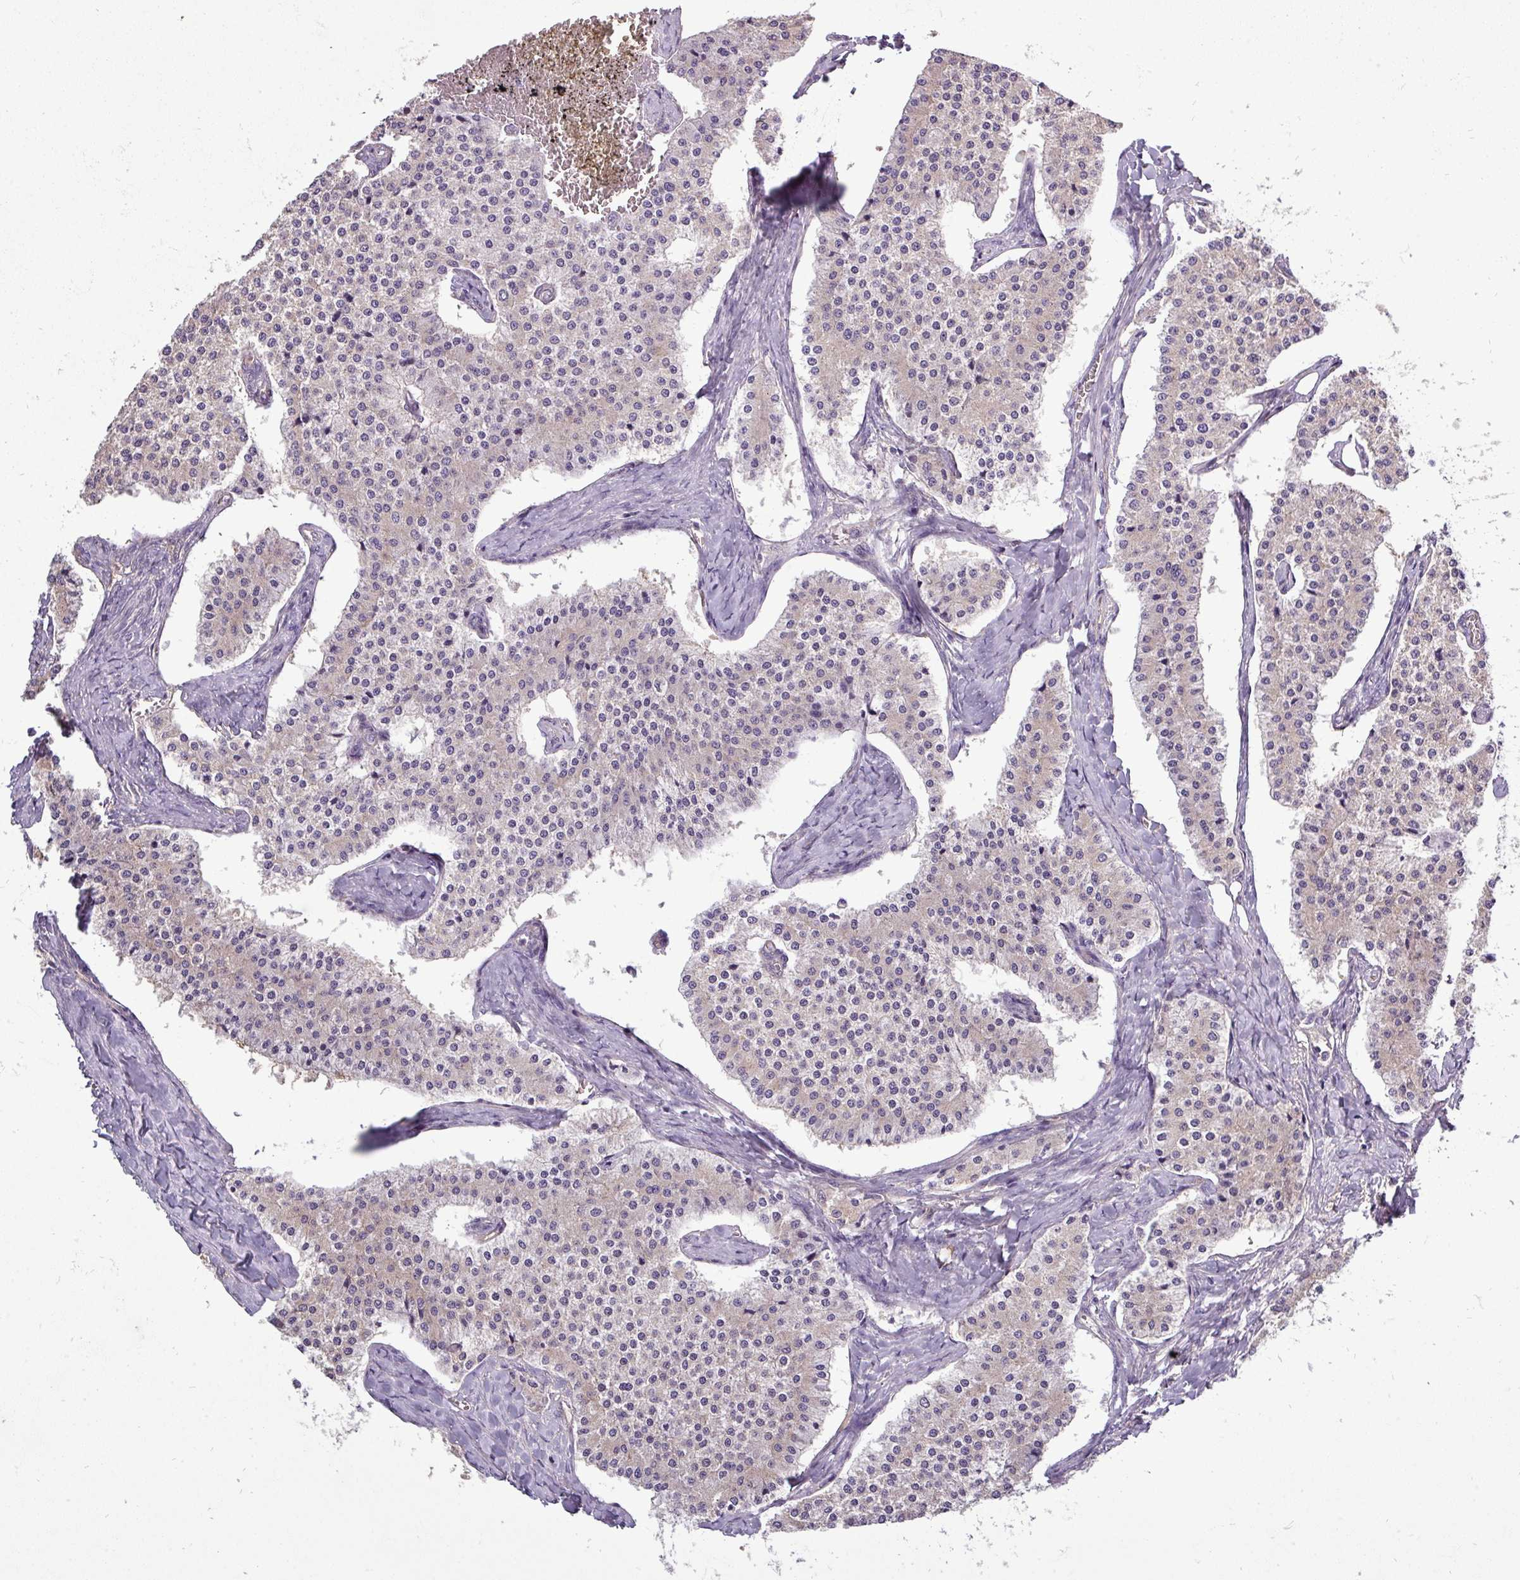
{"staining": {"intensity": "negative", "quantity": "none", "location": "none"}, "tissue": "carcinoid", "cell_type": "Tumor cells", "image_type": "cancer", "snomed": [{"axis": "morphology", "description": "Carcinoid, malignant, NOS"}, {"axis": "topography", "description": "Colon"}], "caption": "An image of human carcinoid is negative for staining in tumor cells.", "gene": "DNAAF9", "patient": {"sex": "female", "age": 52}}